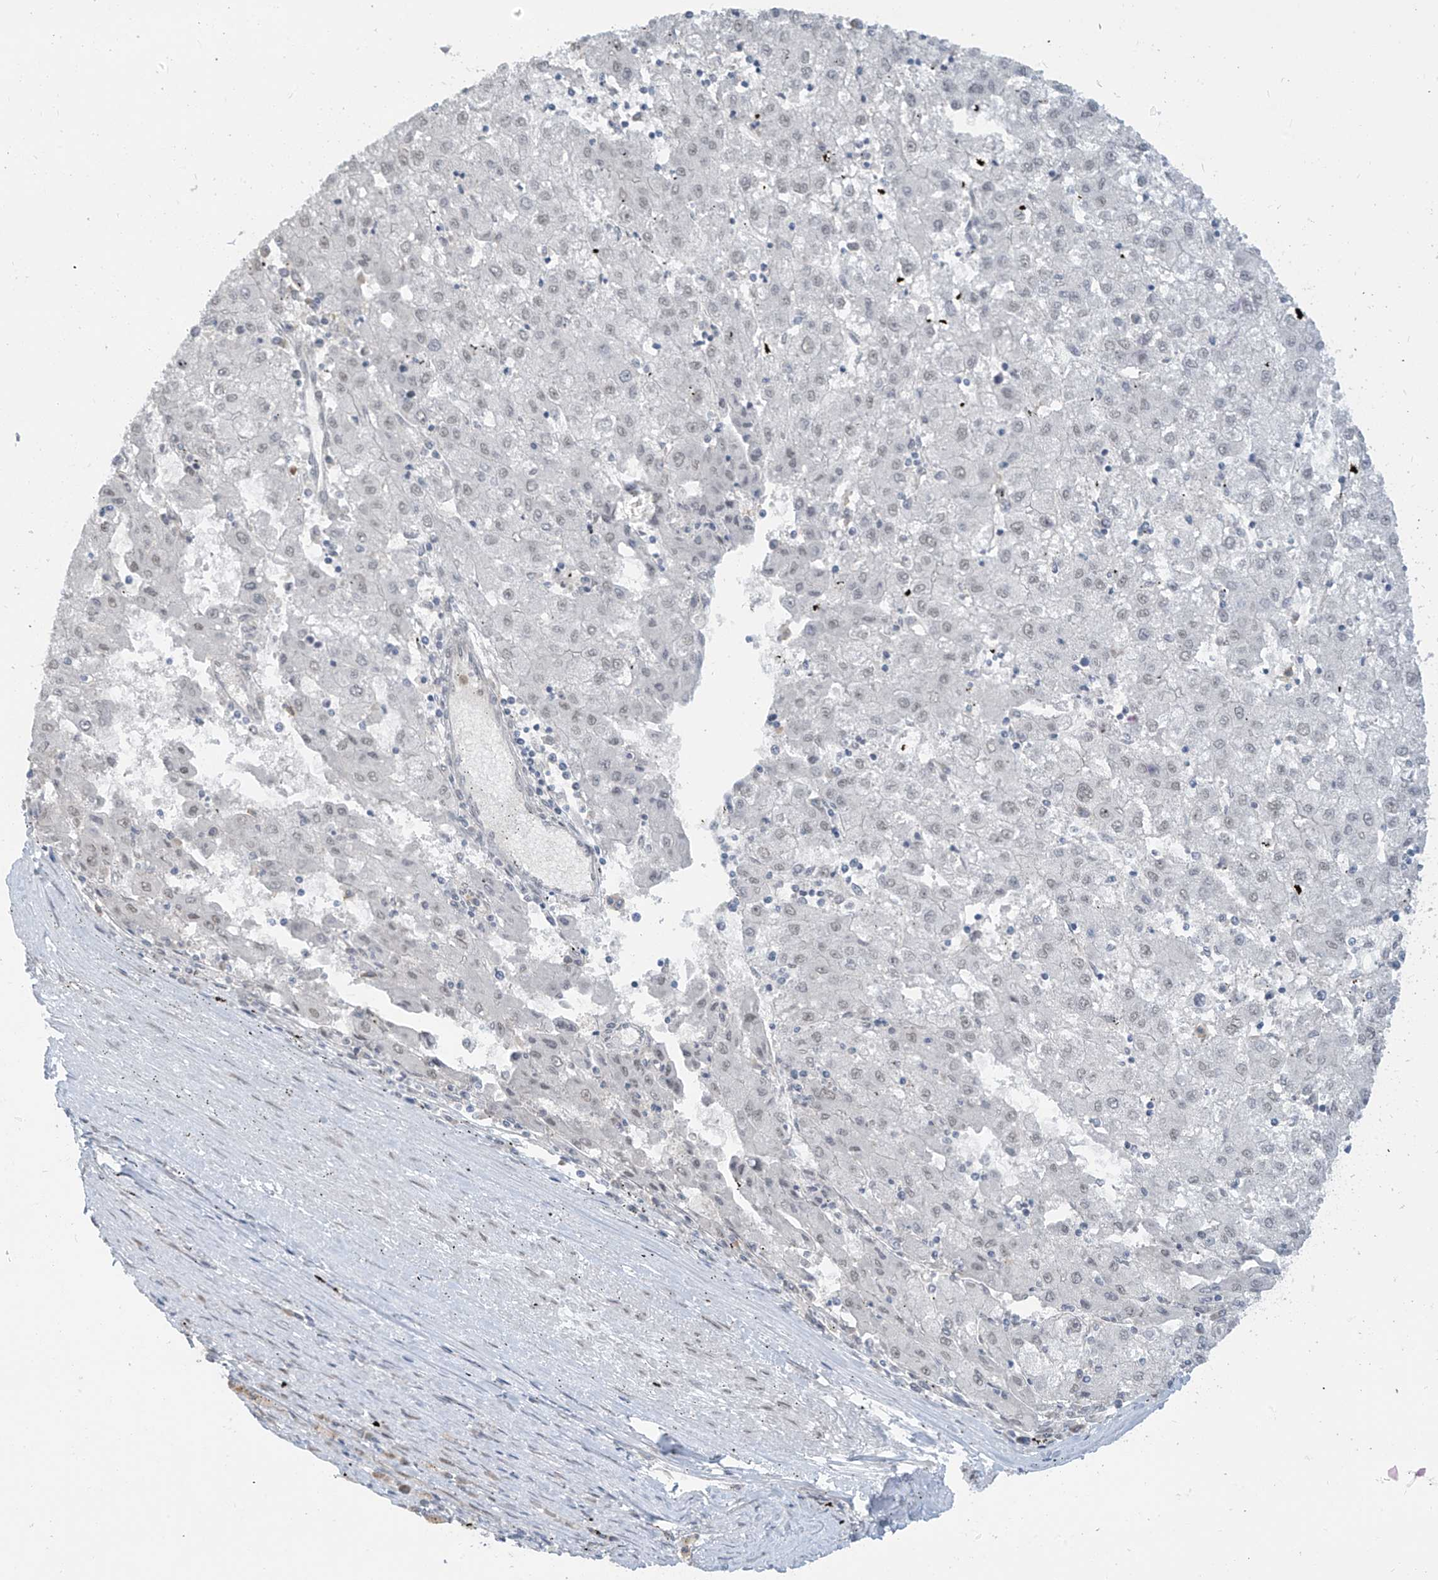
{"staining": {"intensity": "weak", "quantity": "25%-75%", "location": "nuclear"}, "tissue": "liver cancer", "cell_type": "Tumor cells", "image_type": "cancer", "snomed": [{"axis": "morphology", "description": "Carcinoma, Hepatocellular, NOS"}, {"axis": "topography", "description": "Liver"}], "caption": "IHC (DAB (3,3'-diaminobenzidine)) staining of human liver cancer (hepatocellular carcinoma) shows weak nuclear protein positivity in about 25%-75% of tumor cells. (brown staining indicates protein expression, while blue staining denotes nuclei).", "gene": "MCM9", "patient": {"sex": "male", "age": 72}}